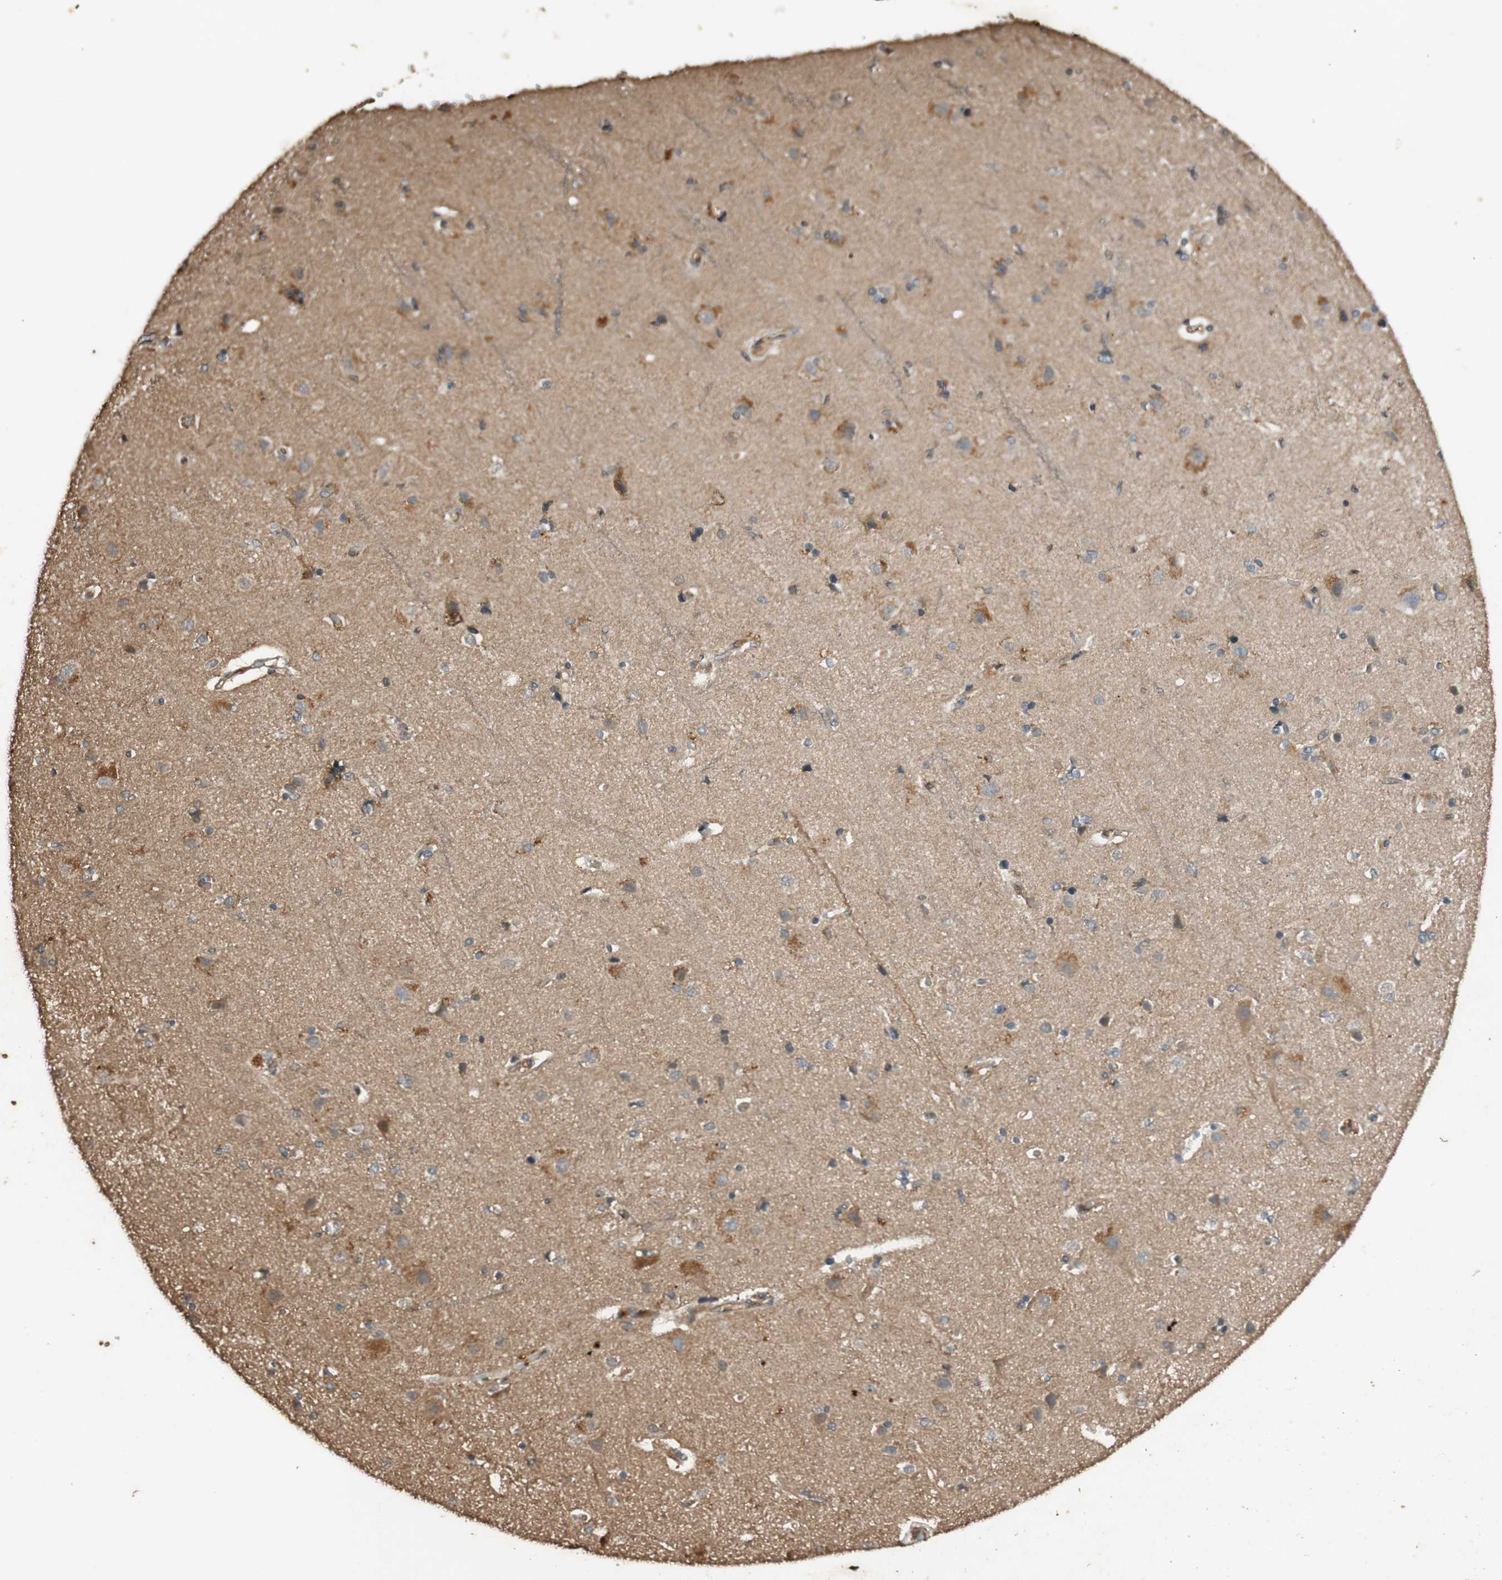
{"staining": {"intensity": "moderate", "quantity": ">75%", "location": "cytoplasmic/membranous"}, "tissue": "cerebral cortex", "cell_type": "Endothelial cells", "image_type": "normal", "snomed": [{"axis": "morphology", "description": "Normal tissue, NOS"}, {"axis": "topography", "description": "Cerebral cortex"}], "caption": "This micrograph shows immunohistochemistry (IHC) staining of benign human cerebral cortex, with medium moderate cytoplasmic/membranous expression in about >75% of endothelial cells.", "gene": "EPHA8", "patient": {"sex": "female", "age": 54}}